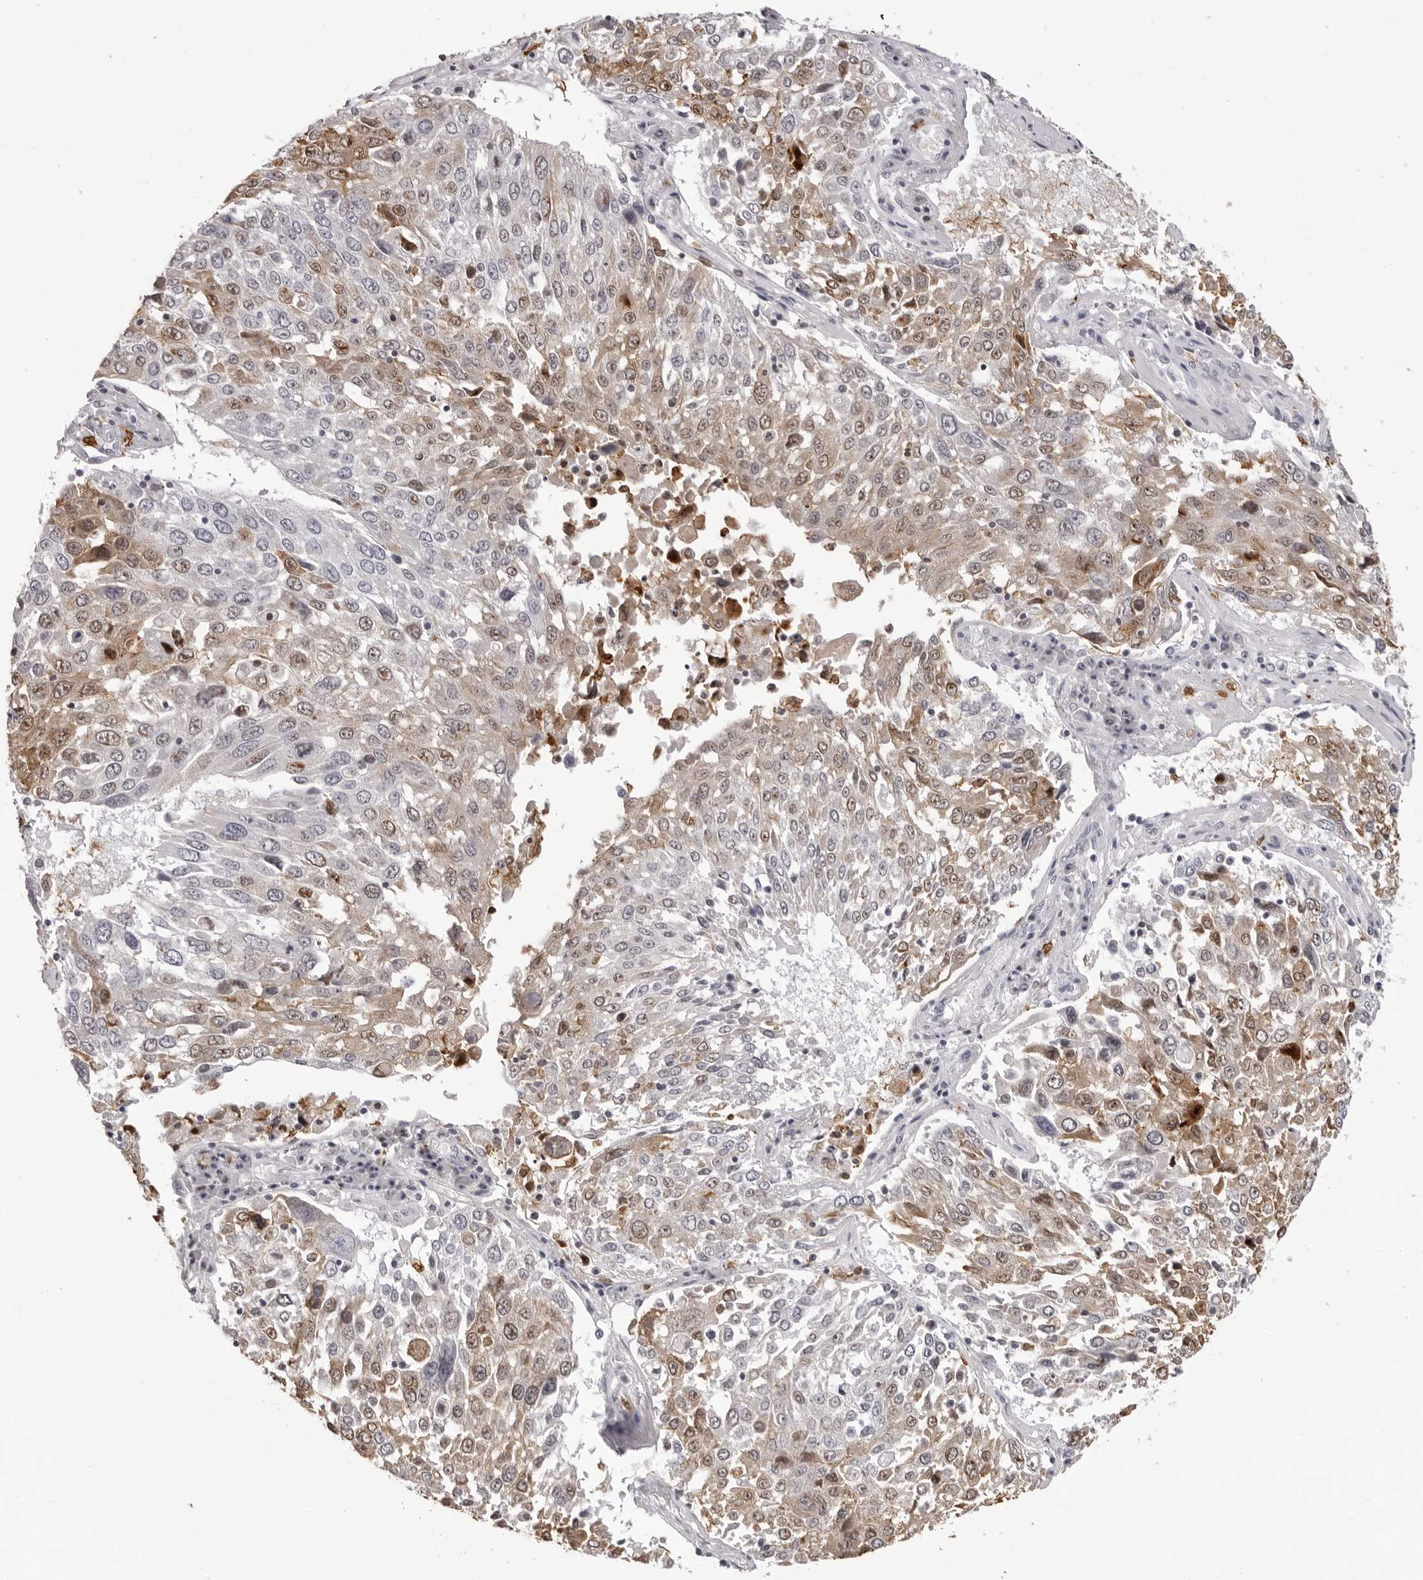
{"staining": {"intensity": "moderate", "quantity": "<25%", "location": "cytoplasmic/membranous,nuclear"}, "tissue": "lung cancer", "cell_type": "Tumor cells", "image_type": "cancer", "snomed": [{"axis": "morphology", "description": "Squamous cell carcinoma, NOS"}, {"axis": "topography", "description": "Lung"}], "caption": "Brown immunohistochemical staining in squamous cell carcinoma (lung) displays moderate cytoplasmic/membranous and nuclear staining in about <25% of tumor cells.", "gene": "IL31", "patient": {"sex": "male", "age": 65}}